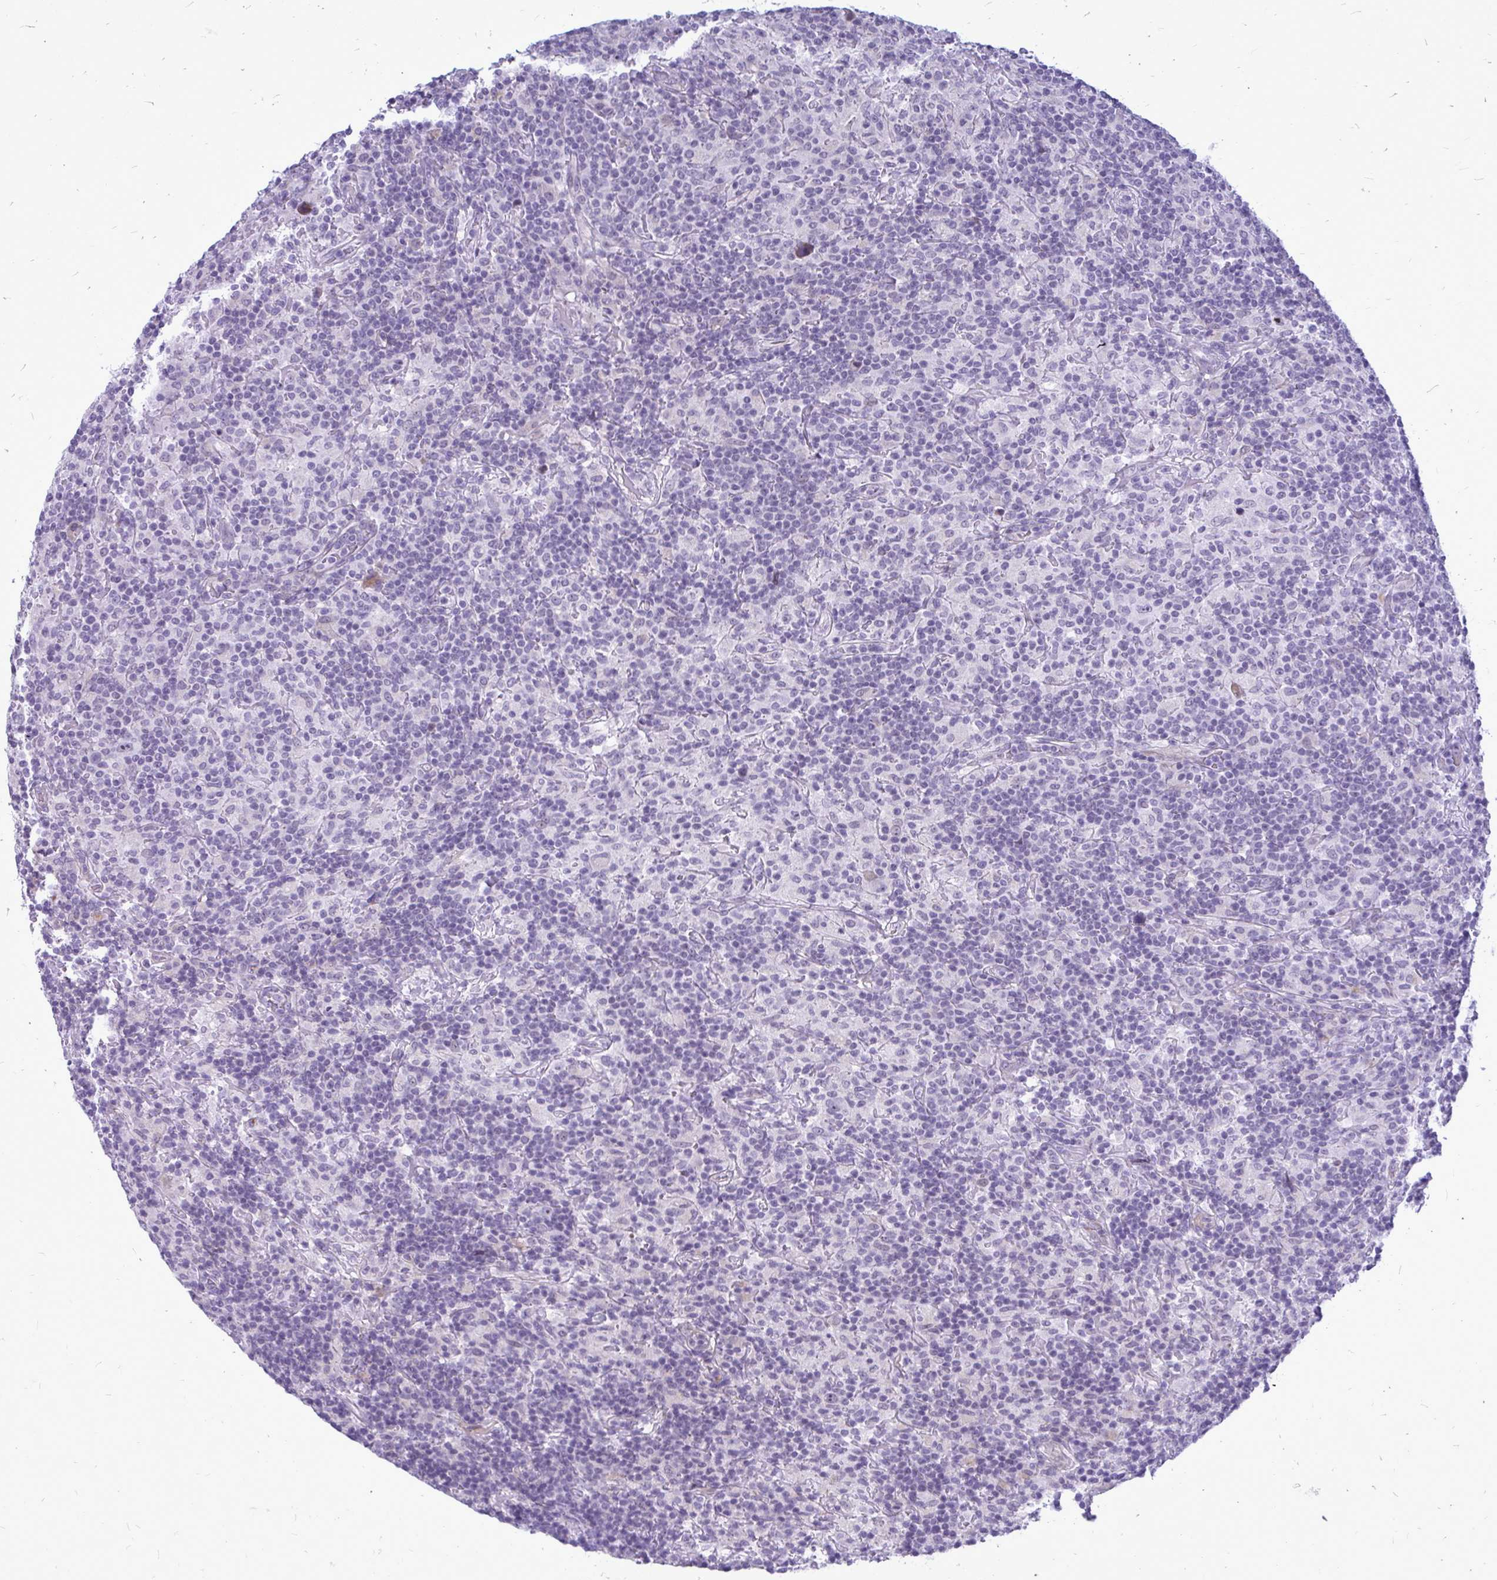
{"staining": {"intensity": "negative", "quantity": "none", "location": "none"}, "tissue": "lymphoma", "cell_type": "Tumor cells", "image_type": "cancer", "snomed": [{"axis": "morphology", "description": "Hodgkin's disease, NOS"}, {"axis": "topography", "description": "Lymph node"}], "caption": "This is an immunohistochemistry histopathology image of lymphoma. There is no staining in tumor cells.", "gene": "ZSCAN25", "patient": {"sex": "male", "age": 70}}